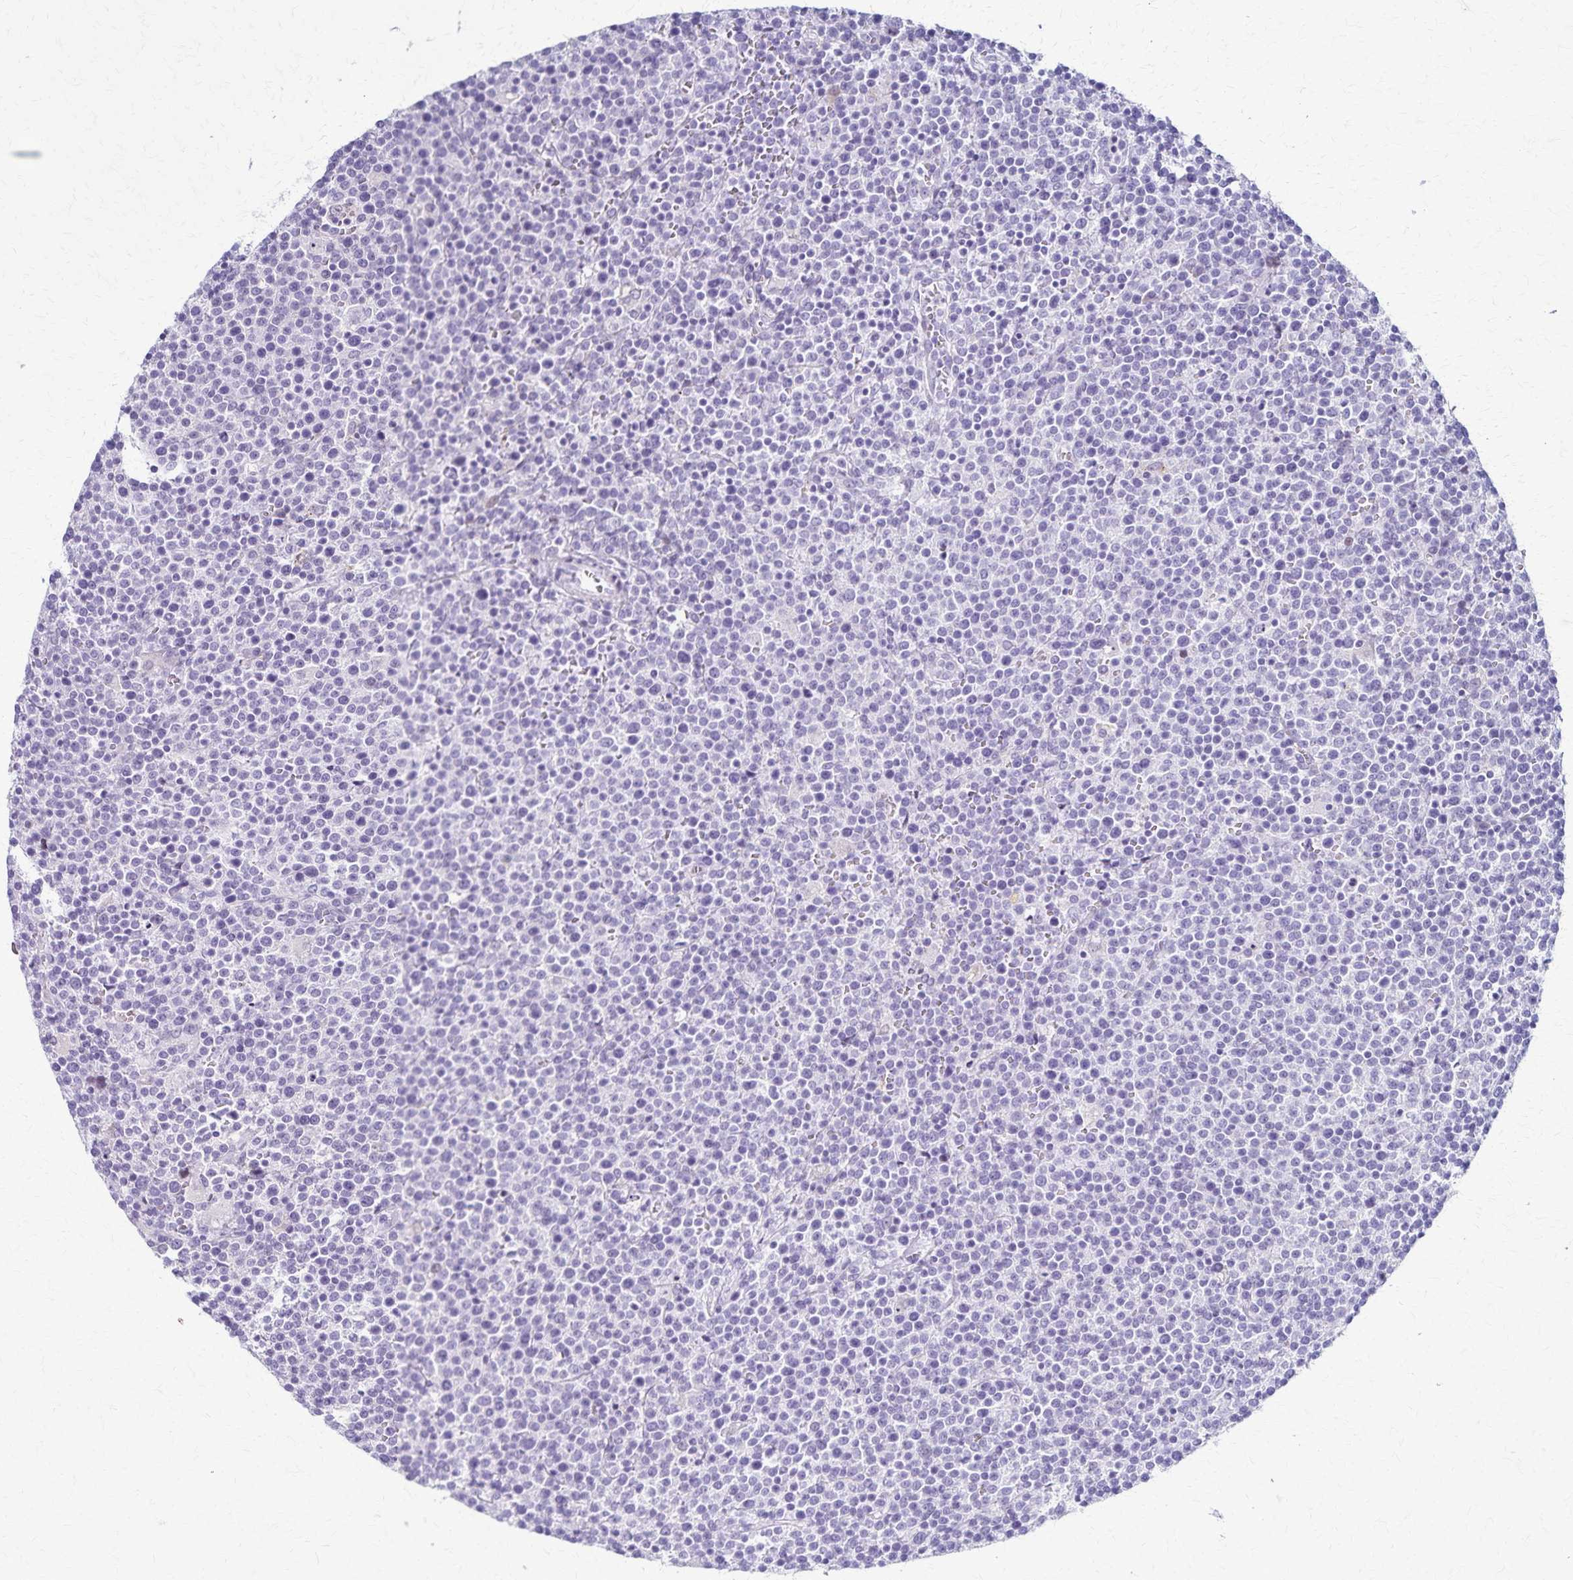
{"staining": {"intensity": "negative", "quantity": "none", "location": "none"}, "tissue": "lymphoma", "cell_type": "Tumor cells", "image_type": "cancer", "snomed": [{"axis": "morphology", "description": "Malignant lymphoma, non-Hodgkin's type, High grade"}, {"axis": "topography", "description": "Lymph node"}], "caption": "Photomicrograph shows no significant protein positivity in tumor cells of lymphoma.", "gene": "TMEM60", "patient": {"sex": "male", "age": 61}}